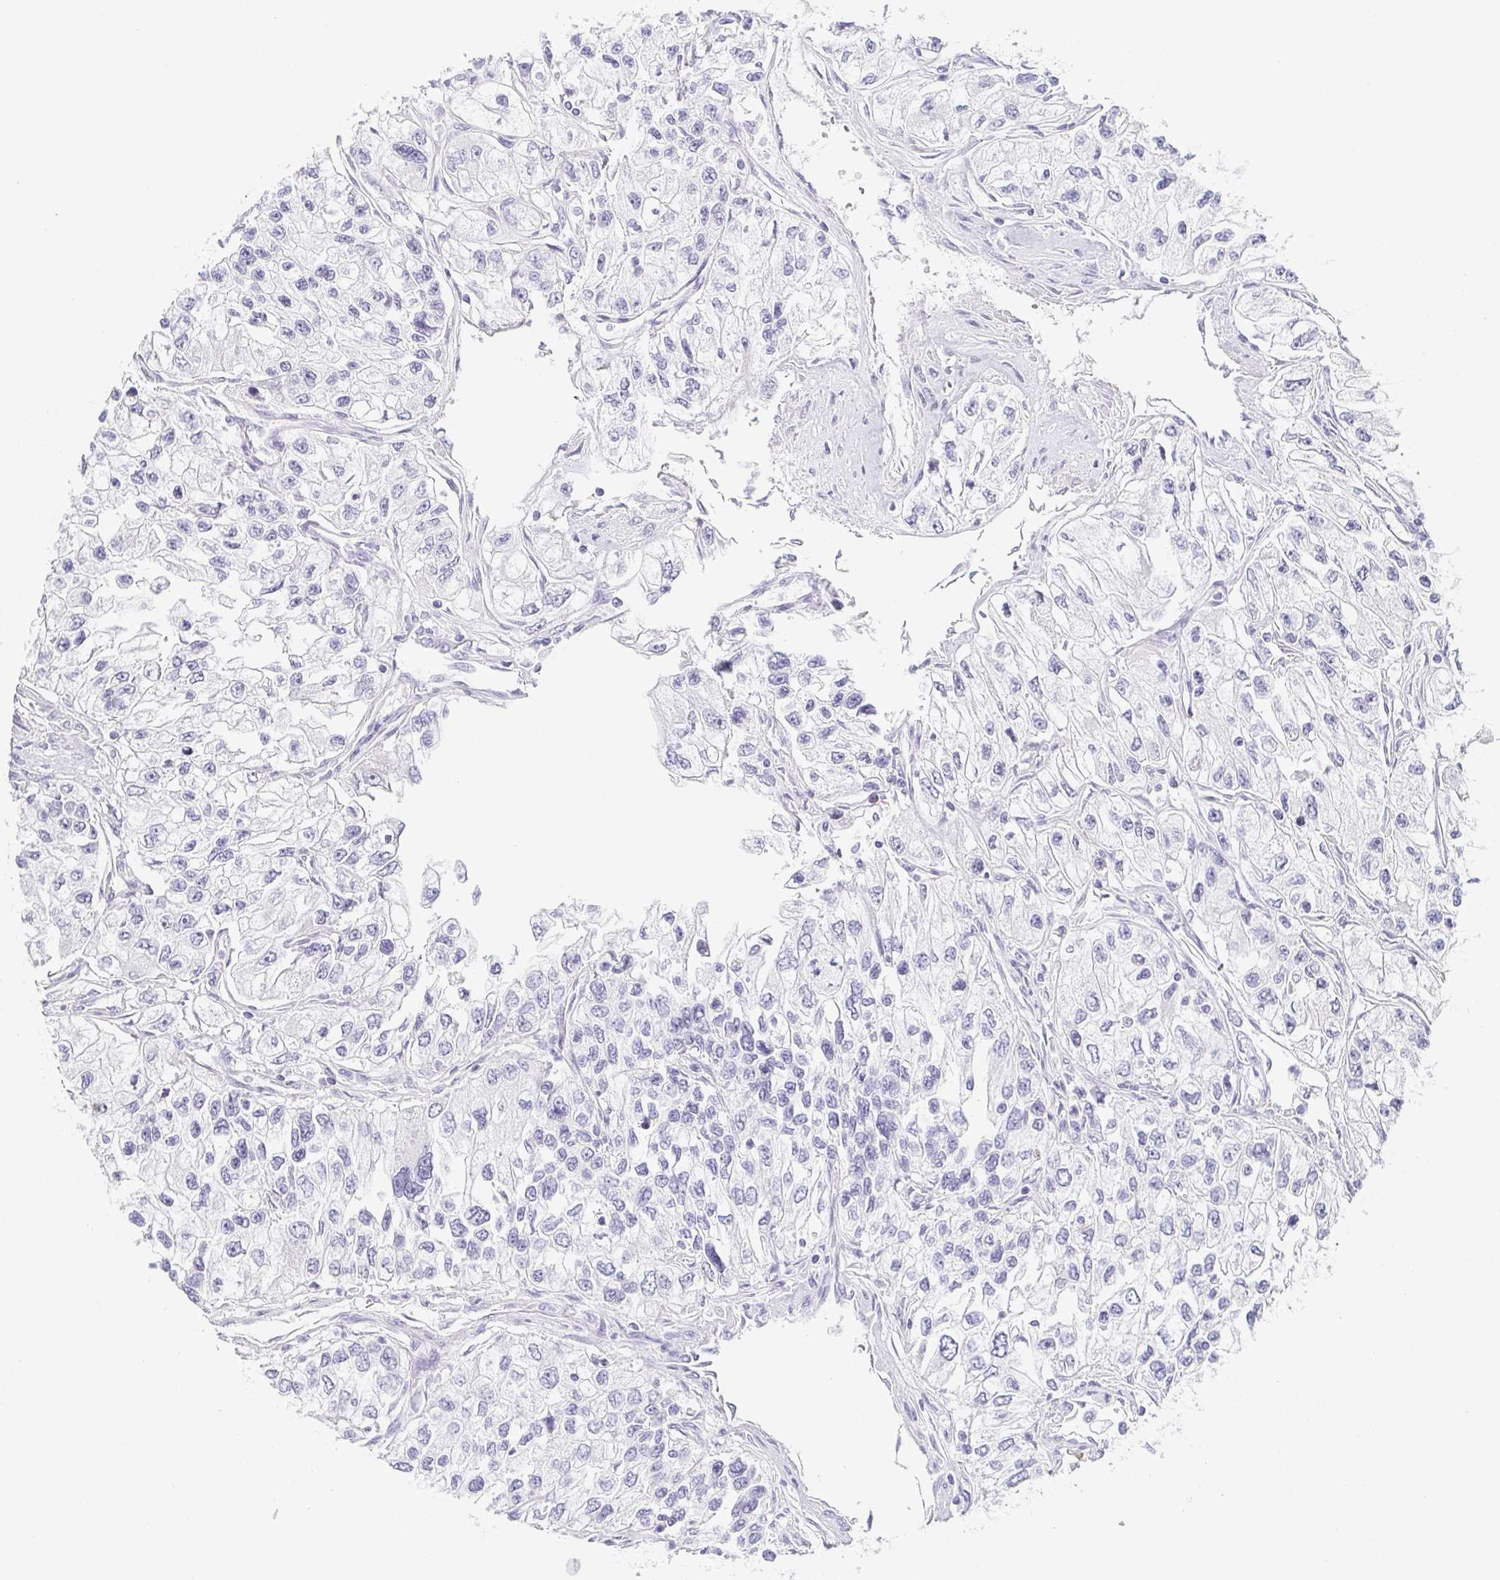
{"staining": {"intensity": "negative", "quantity": "none", "location": "none"}, "tissue": "renal cancer", "cell_type": "Tumor cells", "image_type": "cancer", "snomed": [{"axis": "morphology", "description": "Adenocarcinoma, NOS"}, {"axis": "topography", "description": "Kidney"}], "caption": "This histopathology image is of renal adenocarcinoma stained with immunohistochemistry (IHC) to label a protein in brown with the nuclei are counter-stained blue. There is no expression in tumor cells.", "gene": "PRR27", "patient": {"sex": "female", "age": 59}}